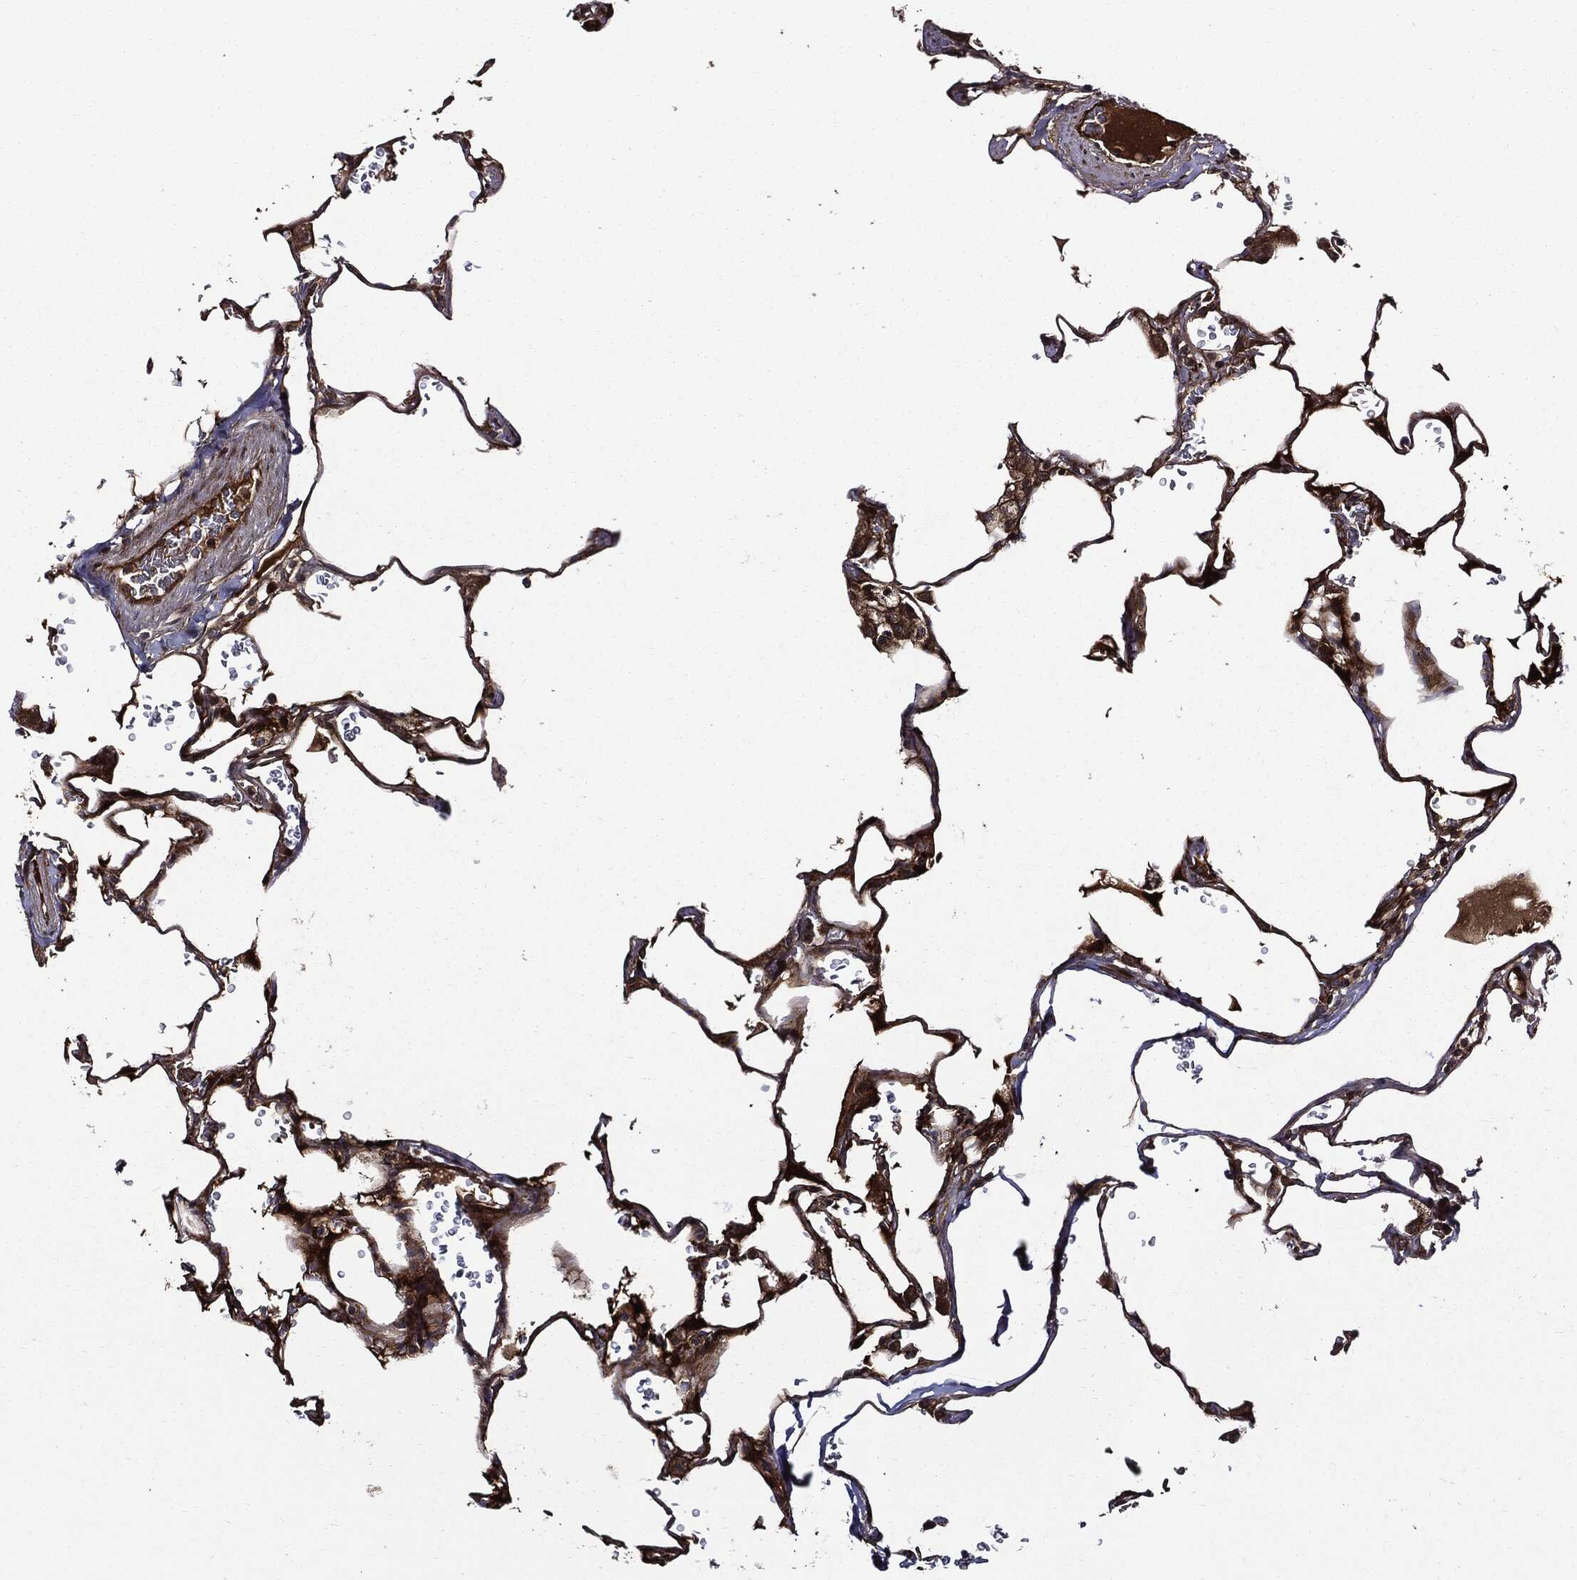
{"staining": {"intensity": "strong", "quantity": "<25%", "location": "cytoplasmic/membranous"}, "tissue": "lung", "cell_type": "Alveolar cells", "image_type": "normal", "snomed": [{"axis": "morphology", "description": "Normal tissue, NOS"}, {"axis": "morphology", "description": "Adenocarcinoma, metastatic, NOS"}, {"axis": "topography", "description": "Lung"}], "caption": "Lung stained with a brown dye exhibits strong cytoplasmic/membranous positive positivity in approximately <25% of alveolar cells.", "gene": "HTT", "patient": {"sex": "male", "age": 45}}